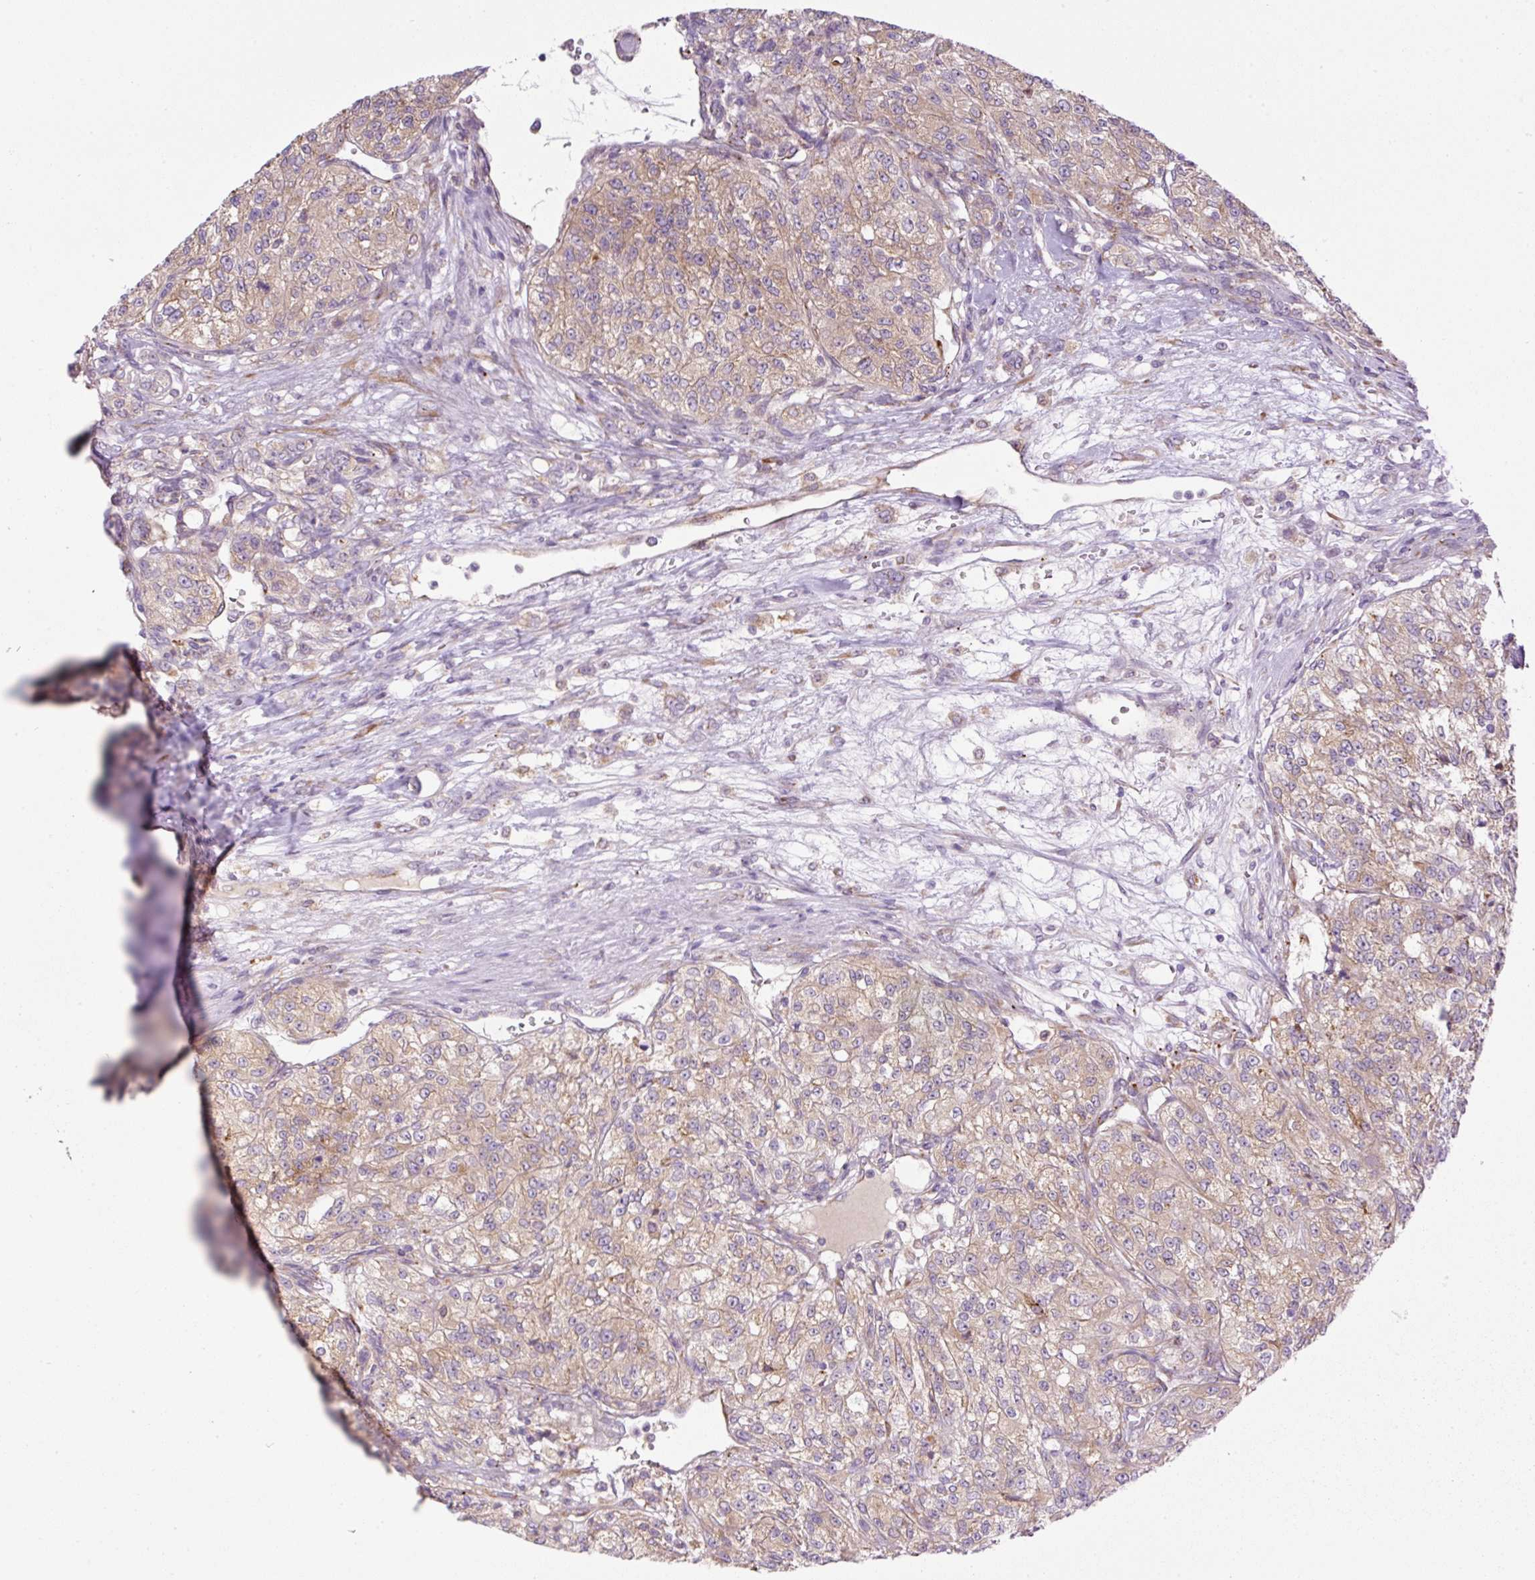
{"staining": {"intensity": "weak", "quantity": ">75%", "location": "cytoplasmic/membranous"}, "tissue": "renal cancer", "cell_type": "Tumor cells", "image_type": "cancer", "snomed": [{"axis": "morphology", "description": "Adenocarcinoma, NOS"}, {"axis": "topography", "description": "Kidney"}], "caption": "Weak cytoplasmic/membranous positivity for a protein is appreciated in approximately >75% of tumor cells of renal cancer using immunohistochemistry (IHC).", "gene": "POFUT1", "patient": {"sex": "female", "age": 63}}